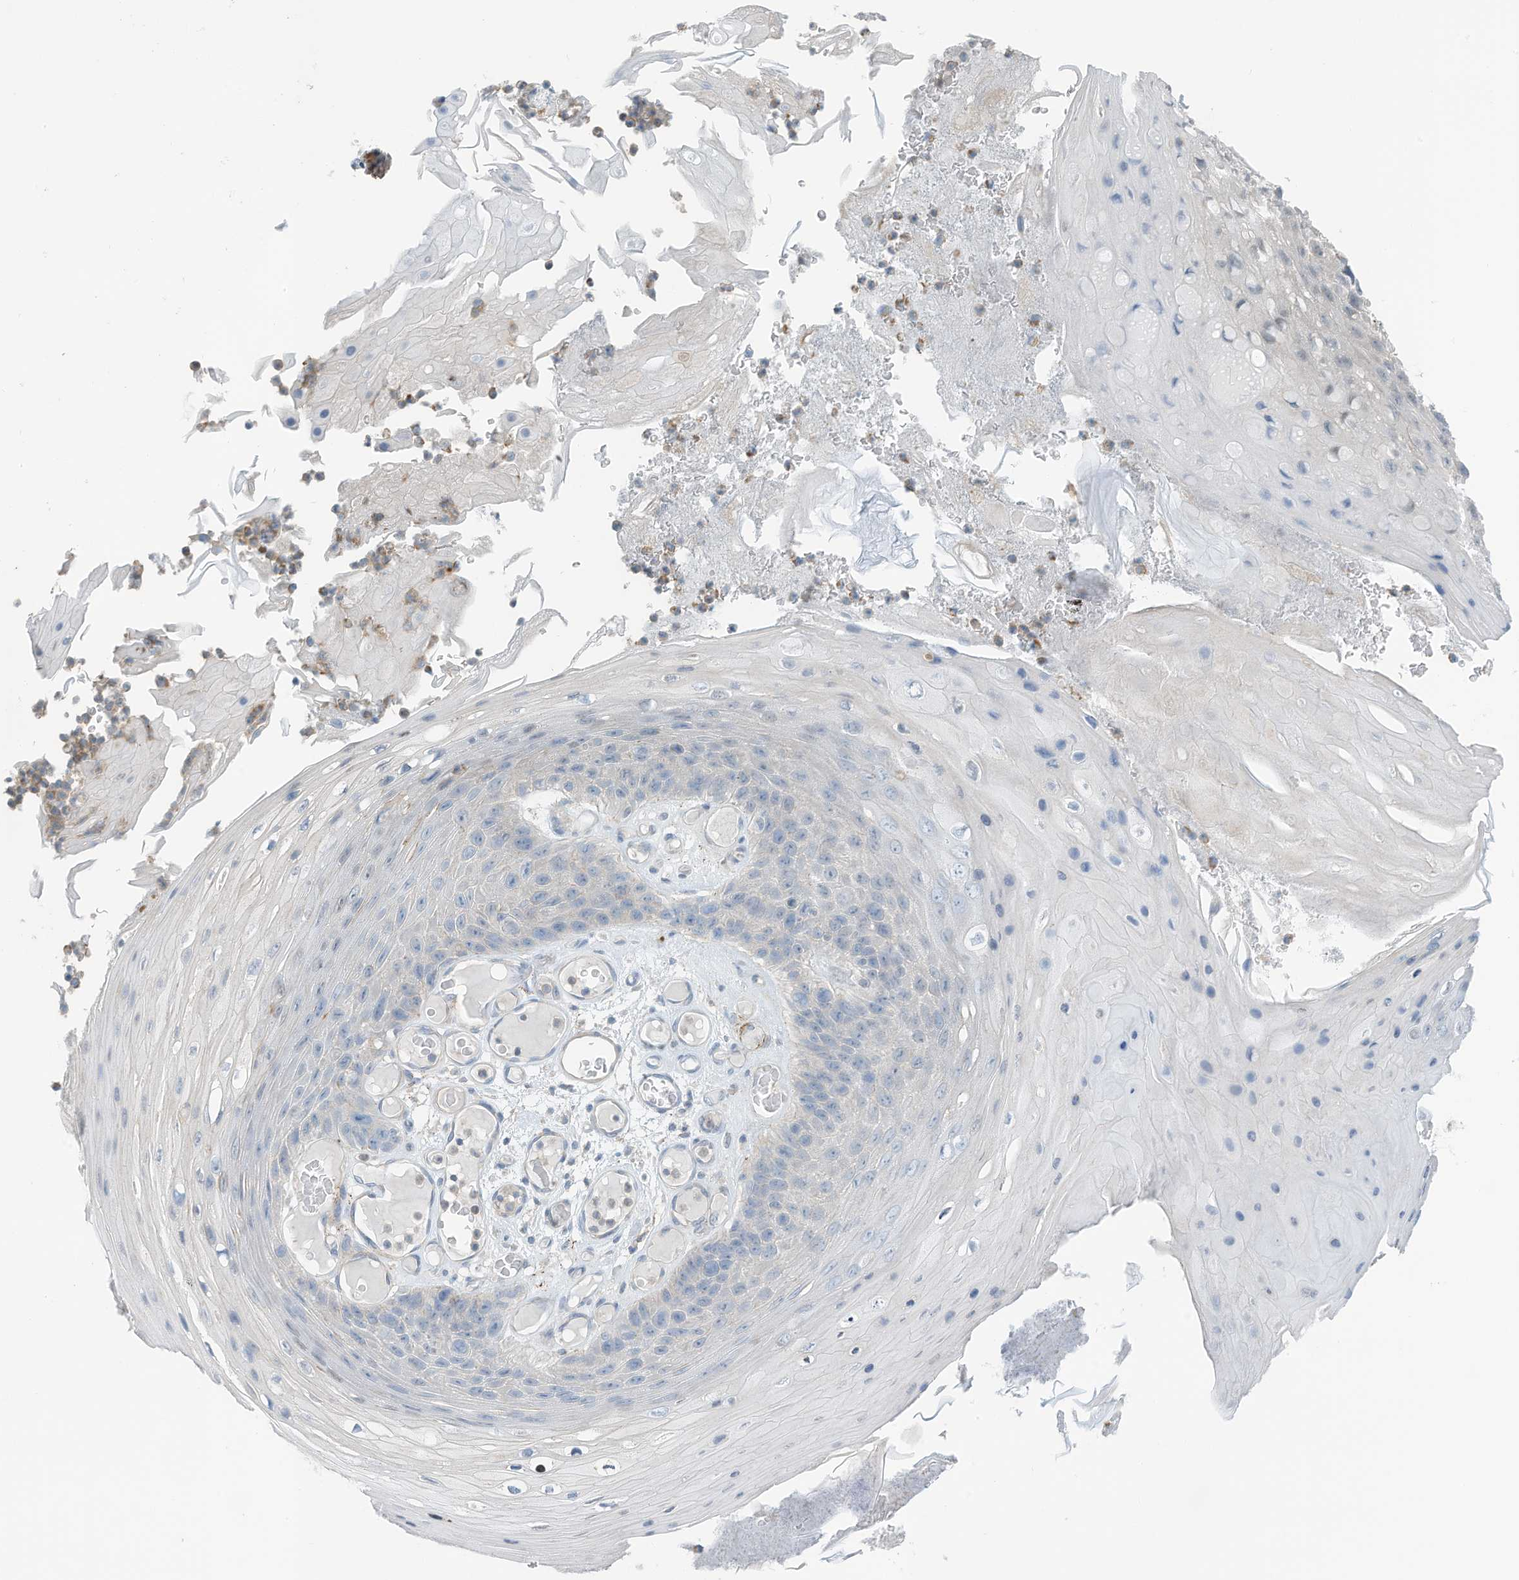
{"staining": {"intensity": "negative", "quantity": "none", "location": "none"}, "tissue": "skin cancer", "cell_type": "Tumor cells", "image_type": "cancer", "snomed": [{"axis": "morphology", "description": "Squamous cell carcinoma, NOS"}, {"axis": "topography", "description": "Skin"}], "caption": "An image of squamous cell carcinoma (skin) stained for a protein displays no brown staining in tumor cells. (DAB immunohistochemistry (IHC), high magnification).", "gene": "ZNF846", "patient": {"sex": "female", "age": 88}}